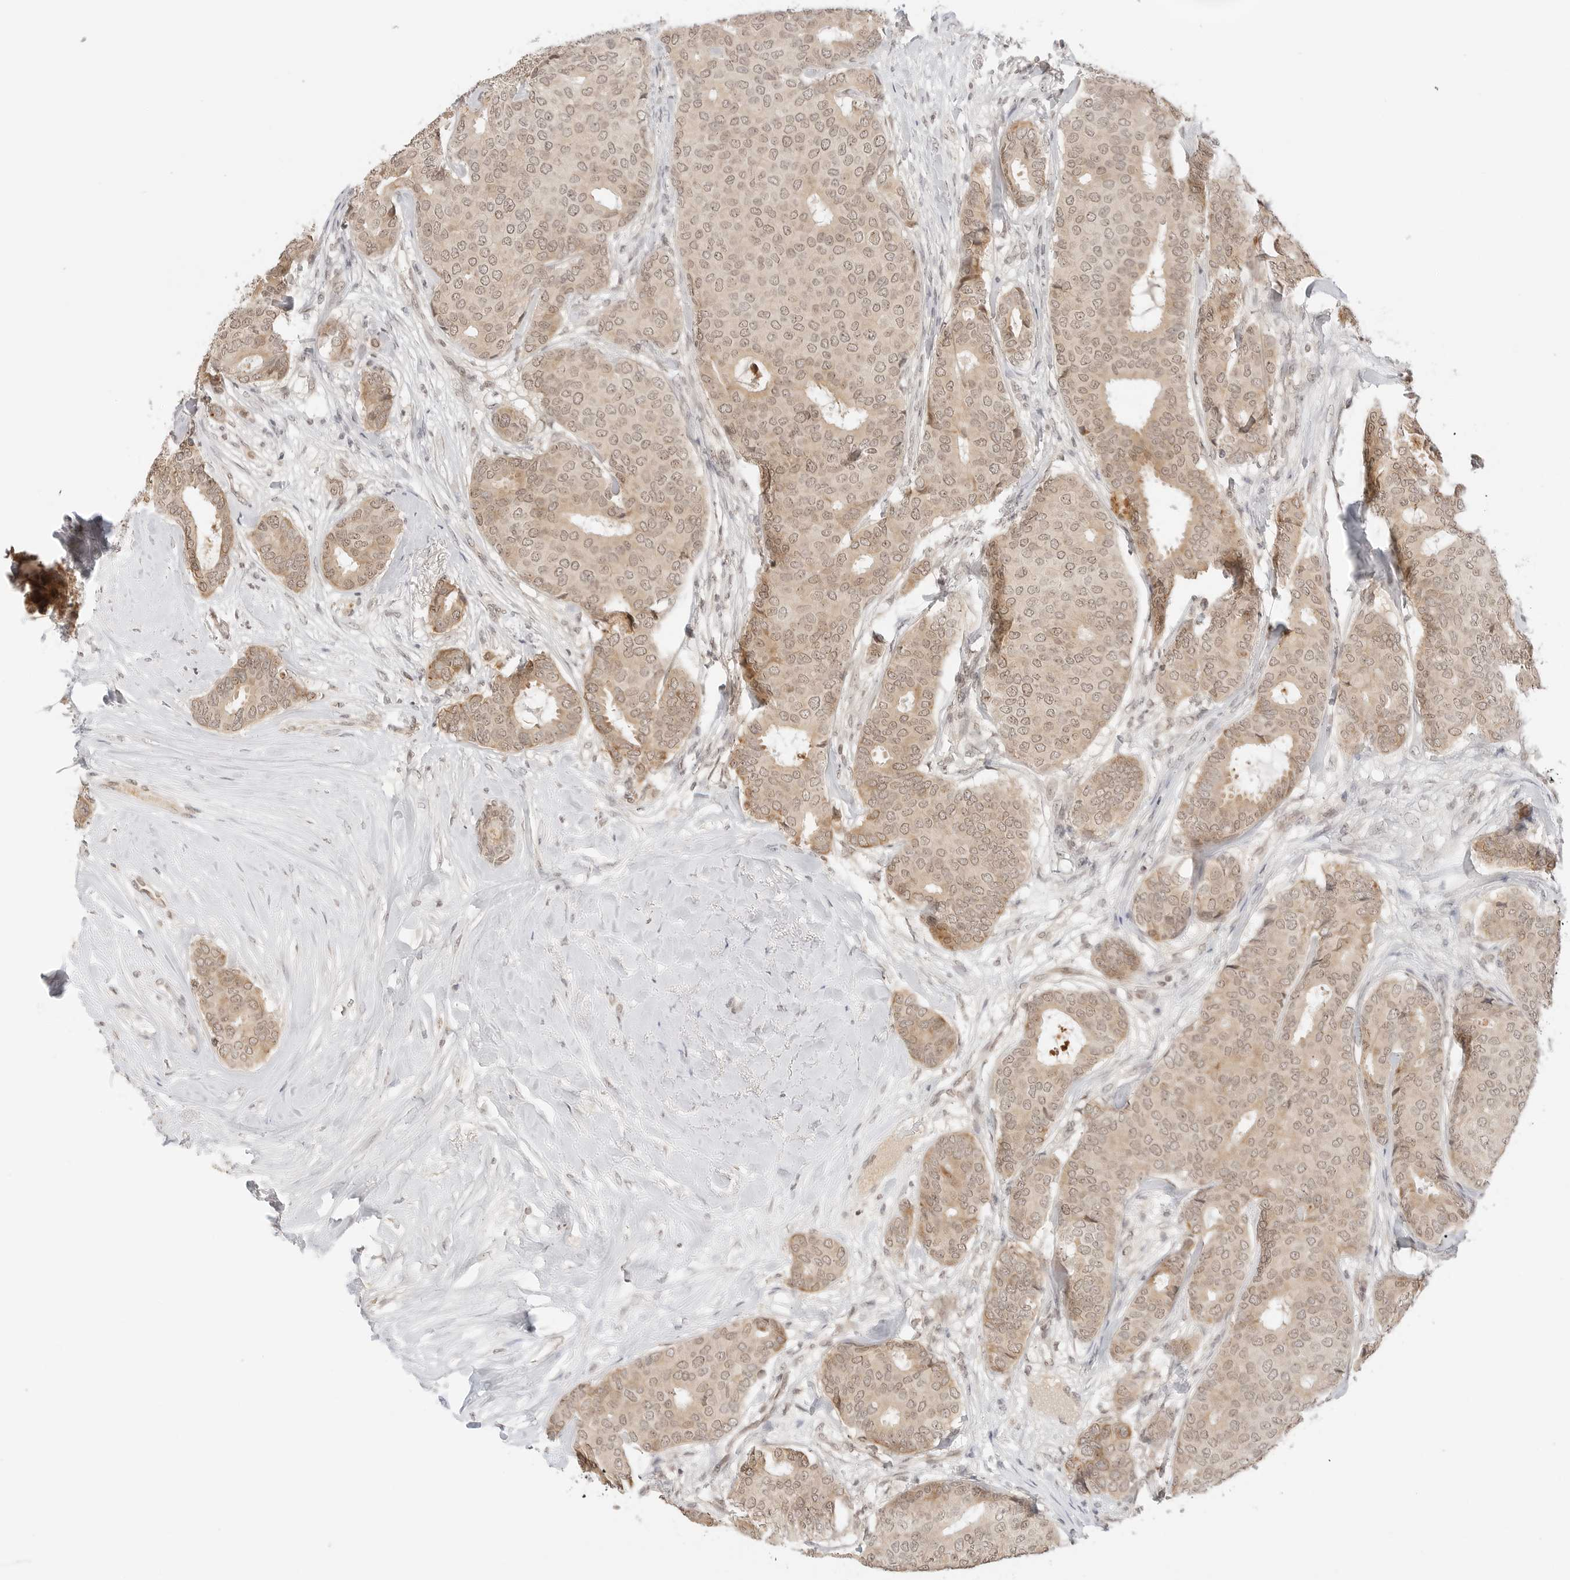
{"staining": {"intensity": "weak", "quantity": ">75%", "location": "cytoplasmic/membranous,nuclear"}, "tissue": "breast cancer", "cell_type": "Tumor cells", "image_type": "cancer", "snomed": [{"axis": "morphology", "description": "Duct carcinoma"}, {"axis": "topography", "description": "Breast"}], "caption": "High-magnification brightfield microscopy of breast cancer (invasive ductal carcinoma) stained with DAB (3,3'-diaminobenzidine) (brown) and counterstained with hematoxylin (blue). tumor cells exhibit weak cytoplasmic/membranous and nuclear positivity is seen in approximately>75% of cells.", "gene": "SEPTIN4", "patient": {"sex": "female", "age": 75}}